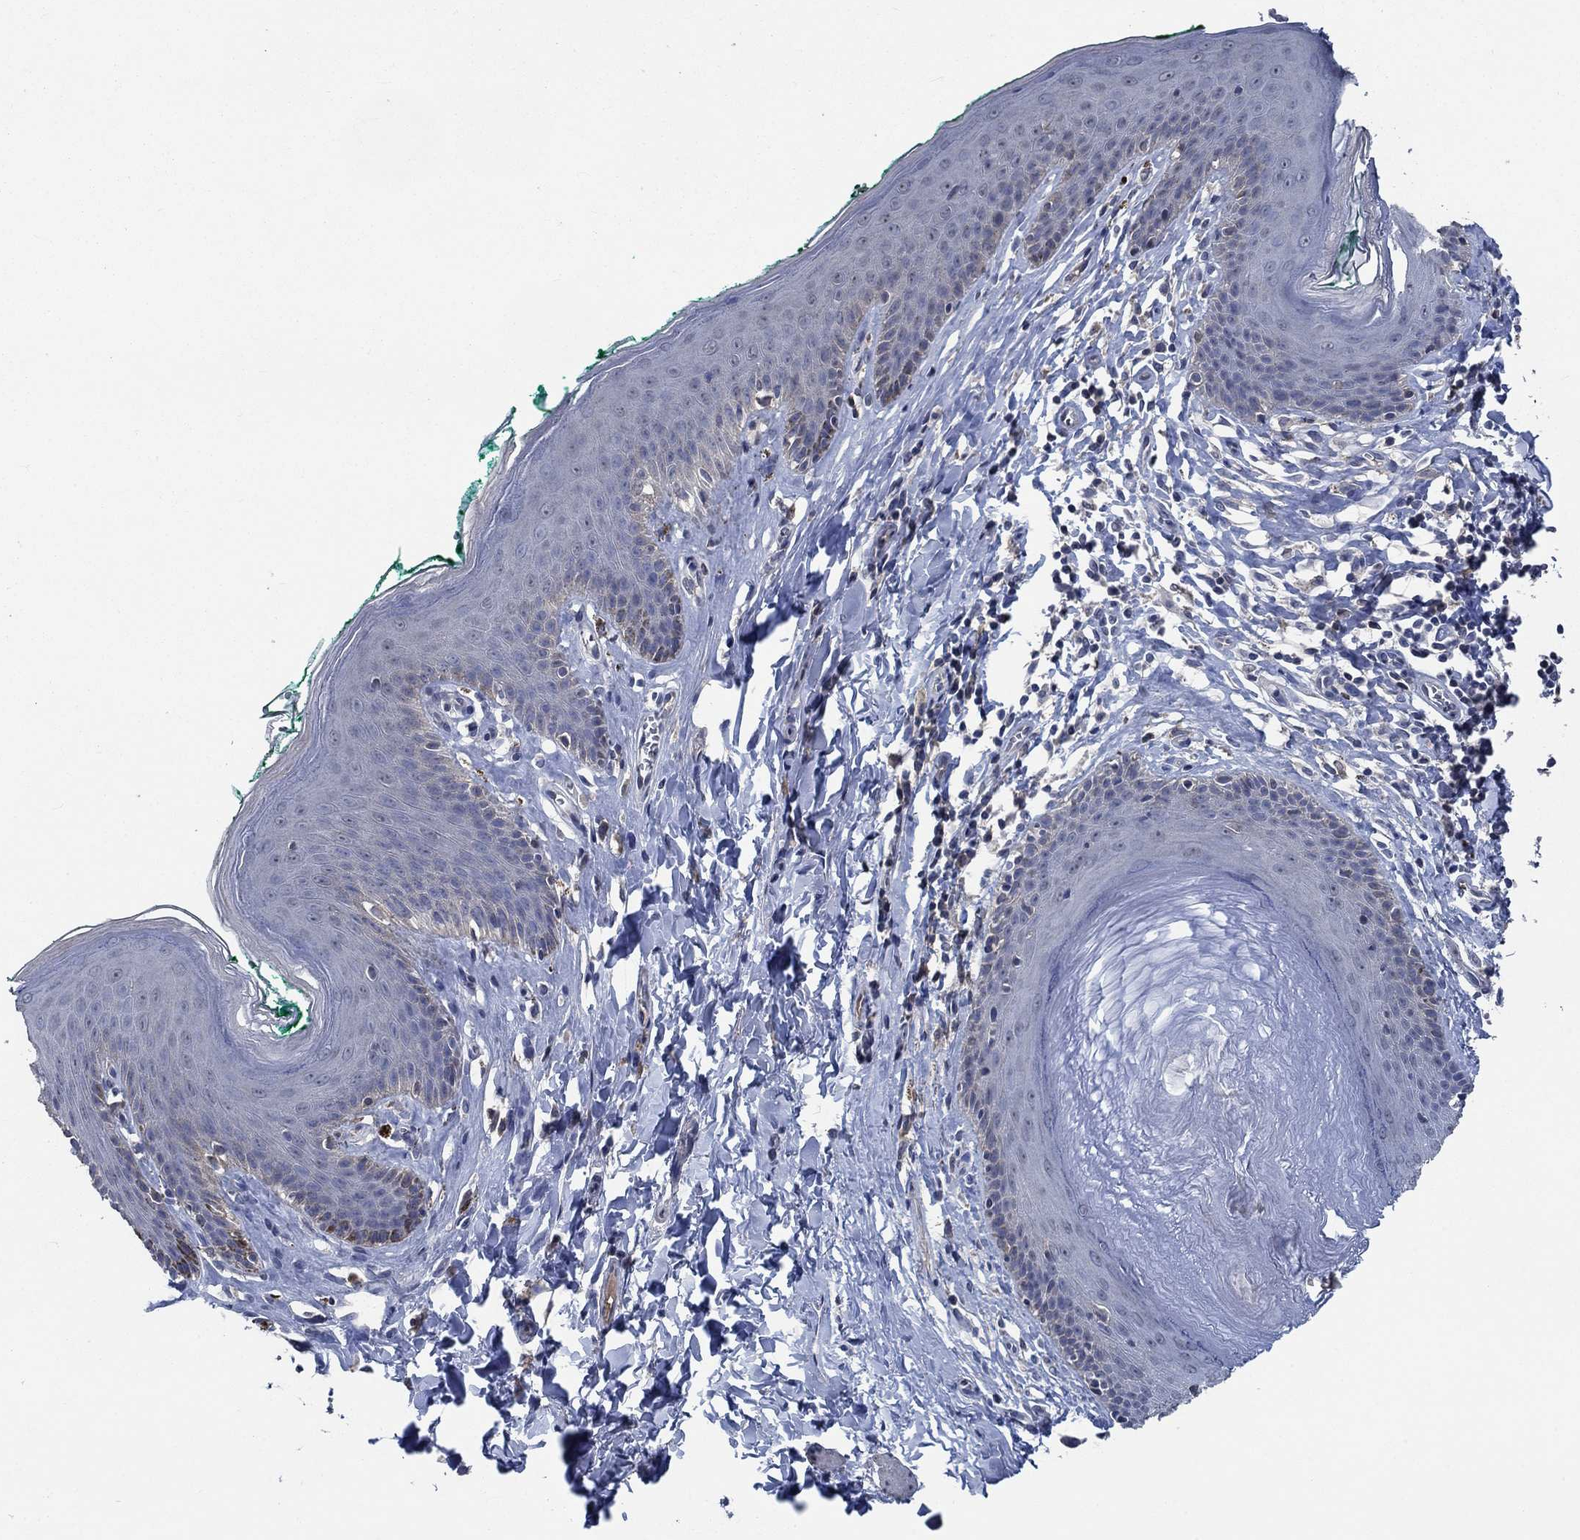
{"staining": {"intensity": "negative", "quantity": "none", "location": "none"}, "tissue": "skin", "cell_type": "Epidermal cells", "image_type": "normal", "snomed": [{"axis": "morphology", "description": "Normal tissue, NOS"}, {"axis": "topography", "description": "Vulva"}], "caption": "IHC histopathology image of benign human skin stained for a protein (brown), which exhibits no positivity in epidermal cells. The staining is performed using DAB (3,3'-diaminobenzidine) brown chromogen with nuclei counter-stained in using hematoxylin.", "gene": "OBSCN", "patient": {"sex": "female", "age": 66}}